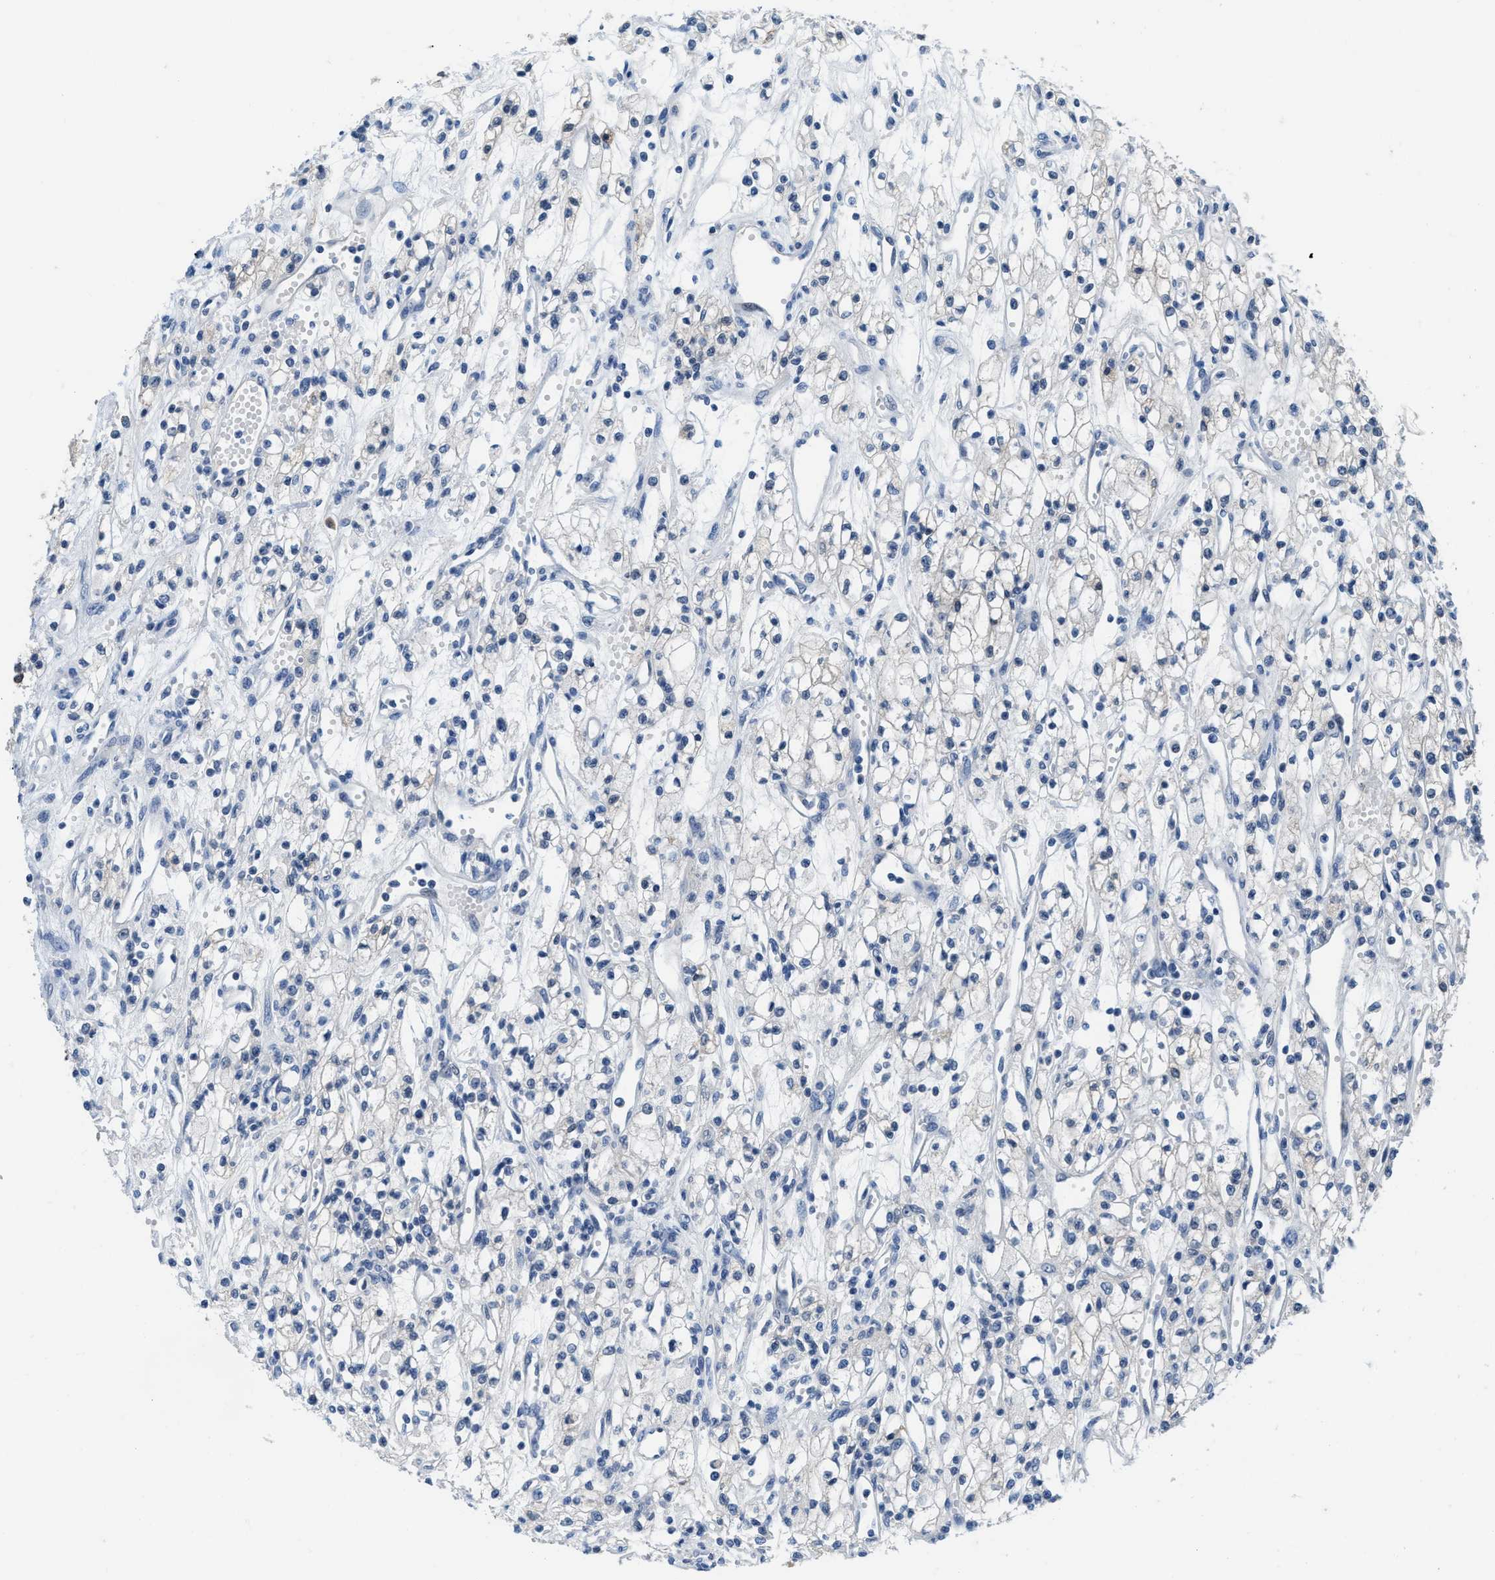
{"staining": {"intensity": "negative", "quantity": "none", "location": "none"}, "tissue": "renal cancer", "cell_type": "Tumor cells", "image_type": "cancer", "snomed": [{"axis": "morphology", "description": "Adenocarcinoma, NOS"}, {"axis": "topography", "description": "Kidney"}], "caption": "Immunohistochemistry of human adenocarcinoma (renal) demonstrates no staining in tumor cells. (DAB immunohistochemistry (IHC), high magnification).", "gene": "NUDT5", "patient": {"sex": "male", "age": 59}}